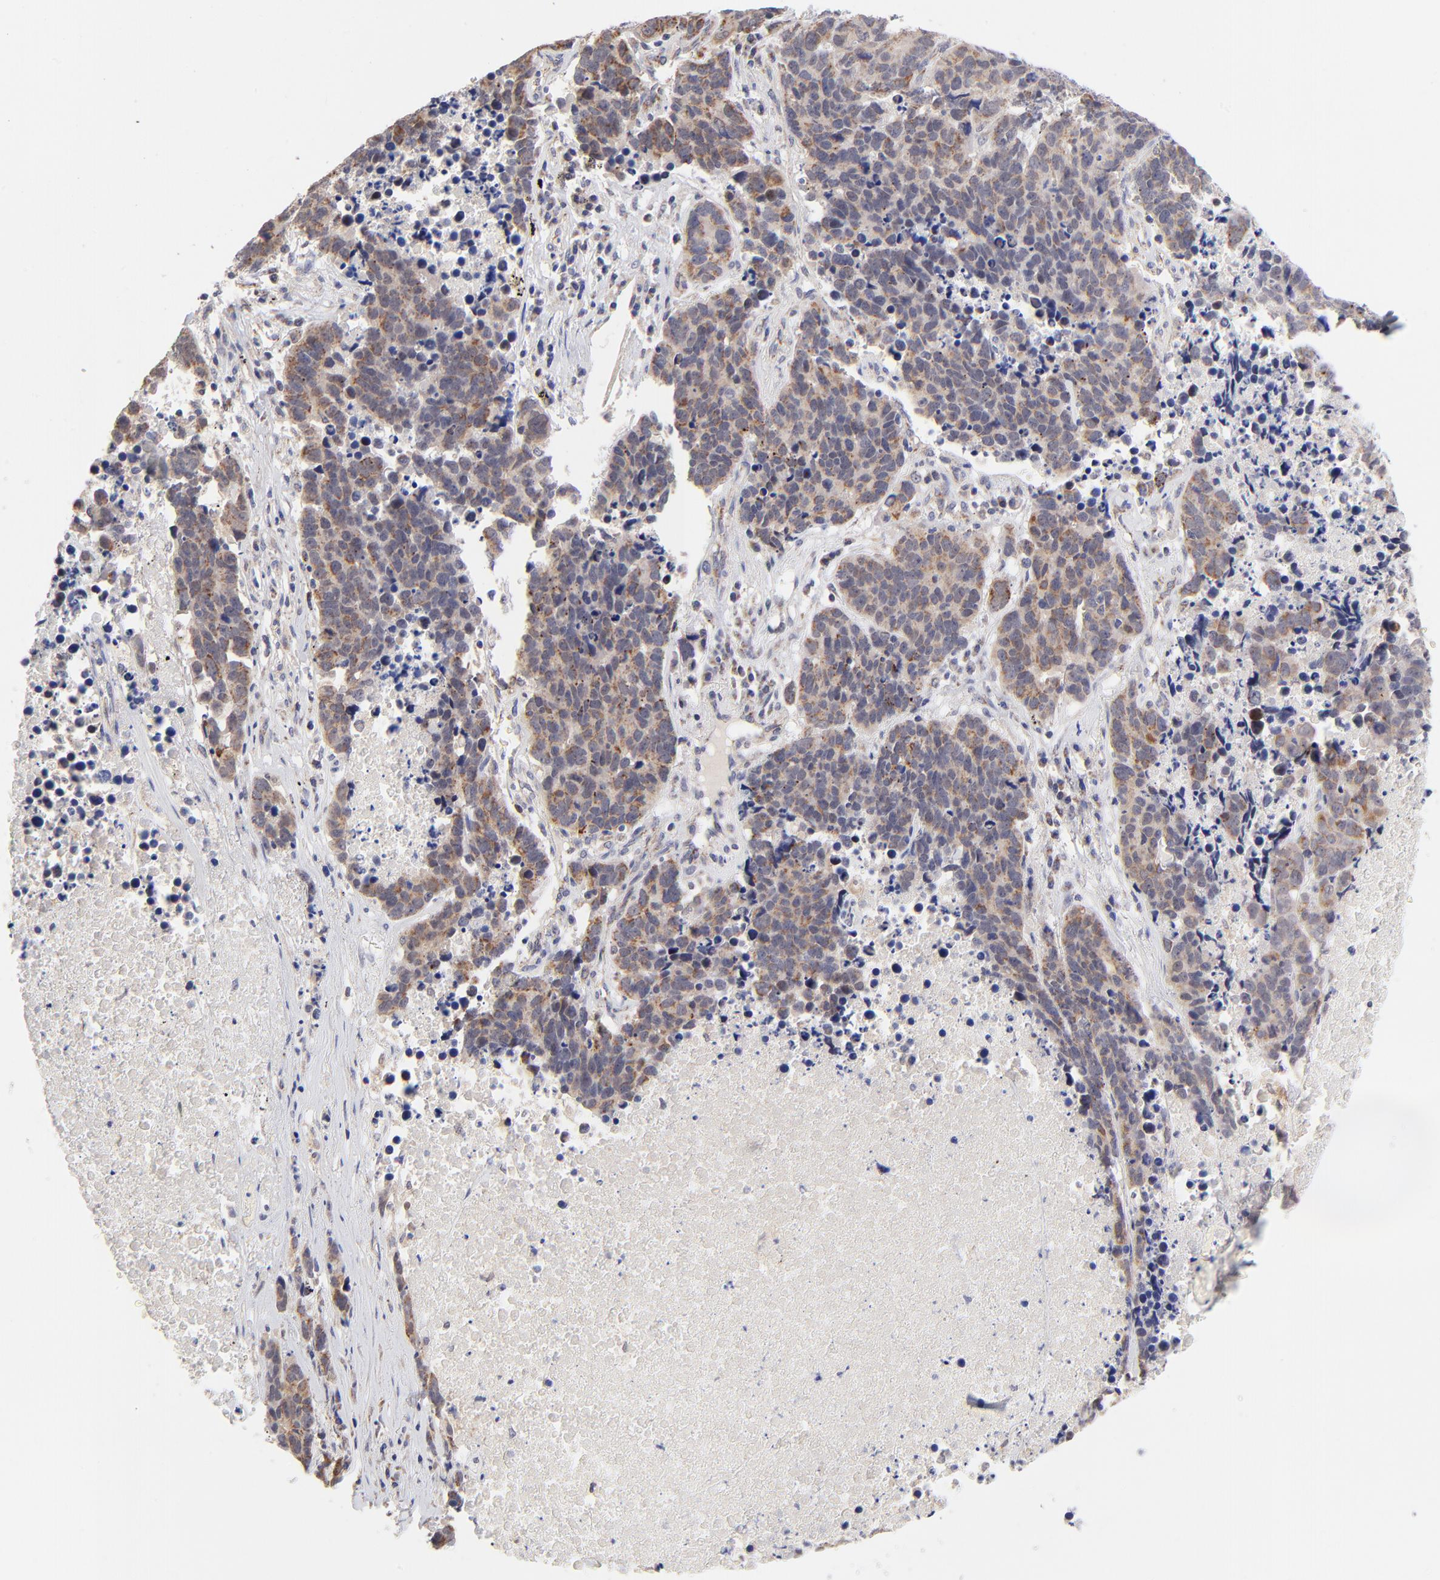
{"staining": {"intensity": "moderate", "quantity": "25%-75%", "location": "cytoplasmic/membranous"}, "tissue": "lung cancer", "cell_type": "Tumor cells", "image_type": "cancer", "snomed": [{"axis": "morphology", "description": "Carcinoid, malignant, NOS"}, {"axis": "topography", "description": "Lung"}], "caption": "Lung cancer was stained to show a protein in brown. There is medium levels of moderate cytoplasmic/membranous expression in approximately 25%-75% of tumor cells.", "gene": "FBXL12", "patient": {"sex": "male", "age": 60}}